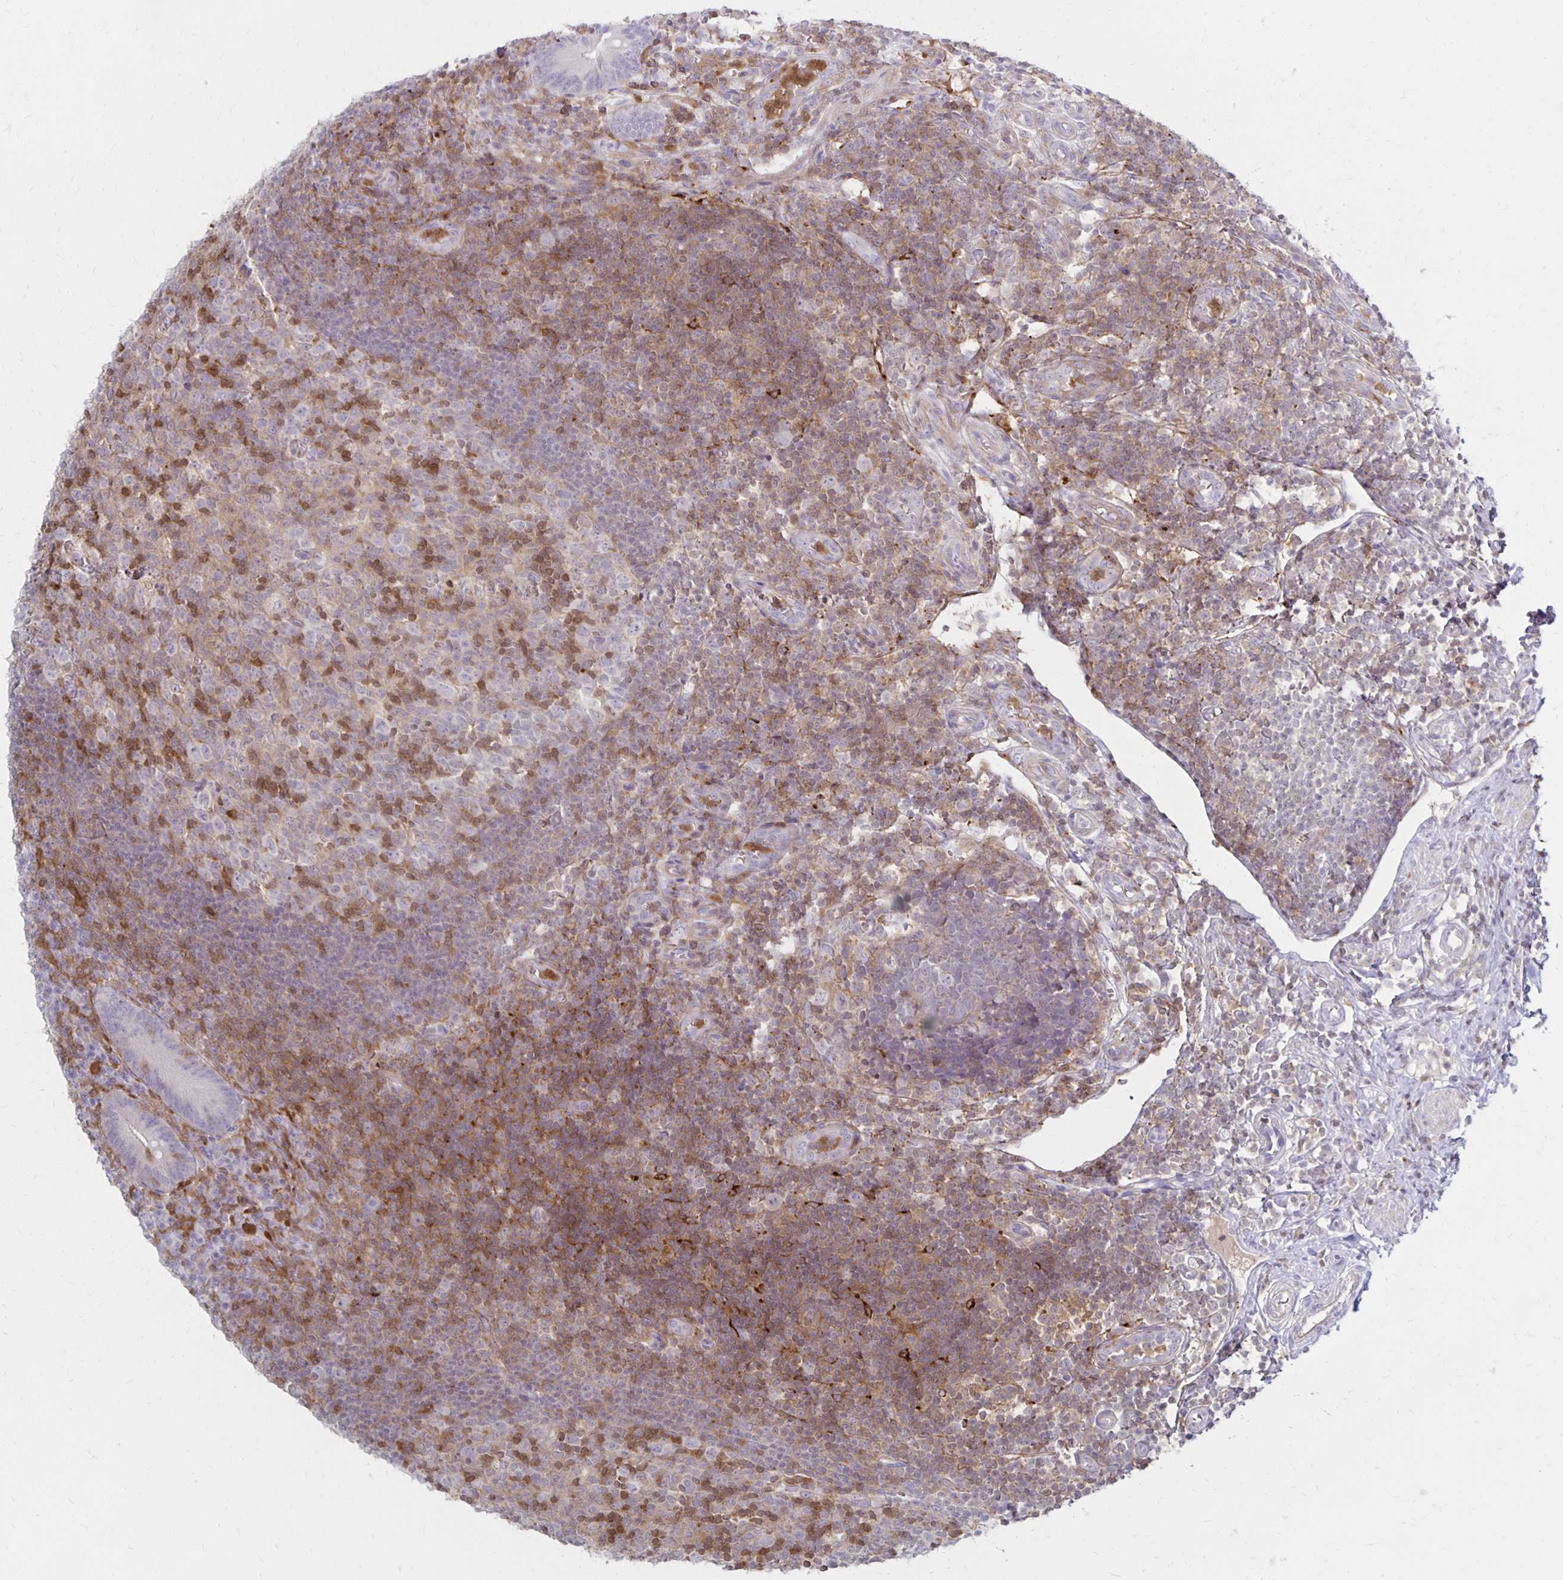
{"staining": {"intensity": "negative", "quantity": "none", "location": "none"}, "tissue": "appendix", "cell_type": "Glandular cells", "image_type": "normal", "snomed": [{"axis": "morphology", "description": "Normal tissue, NOS"}, {"axis": "topography", "description": "Appendix"}], "caption": "Glandular cells show no significant protein expression in benign appendix. (DAB (3,3'-diaminobenzidine) IHC visualized using brightfield microscopy, high magnification).", "gene": "CCL21", "patient": {"sex": "male", "age": 18}}